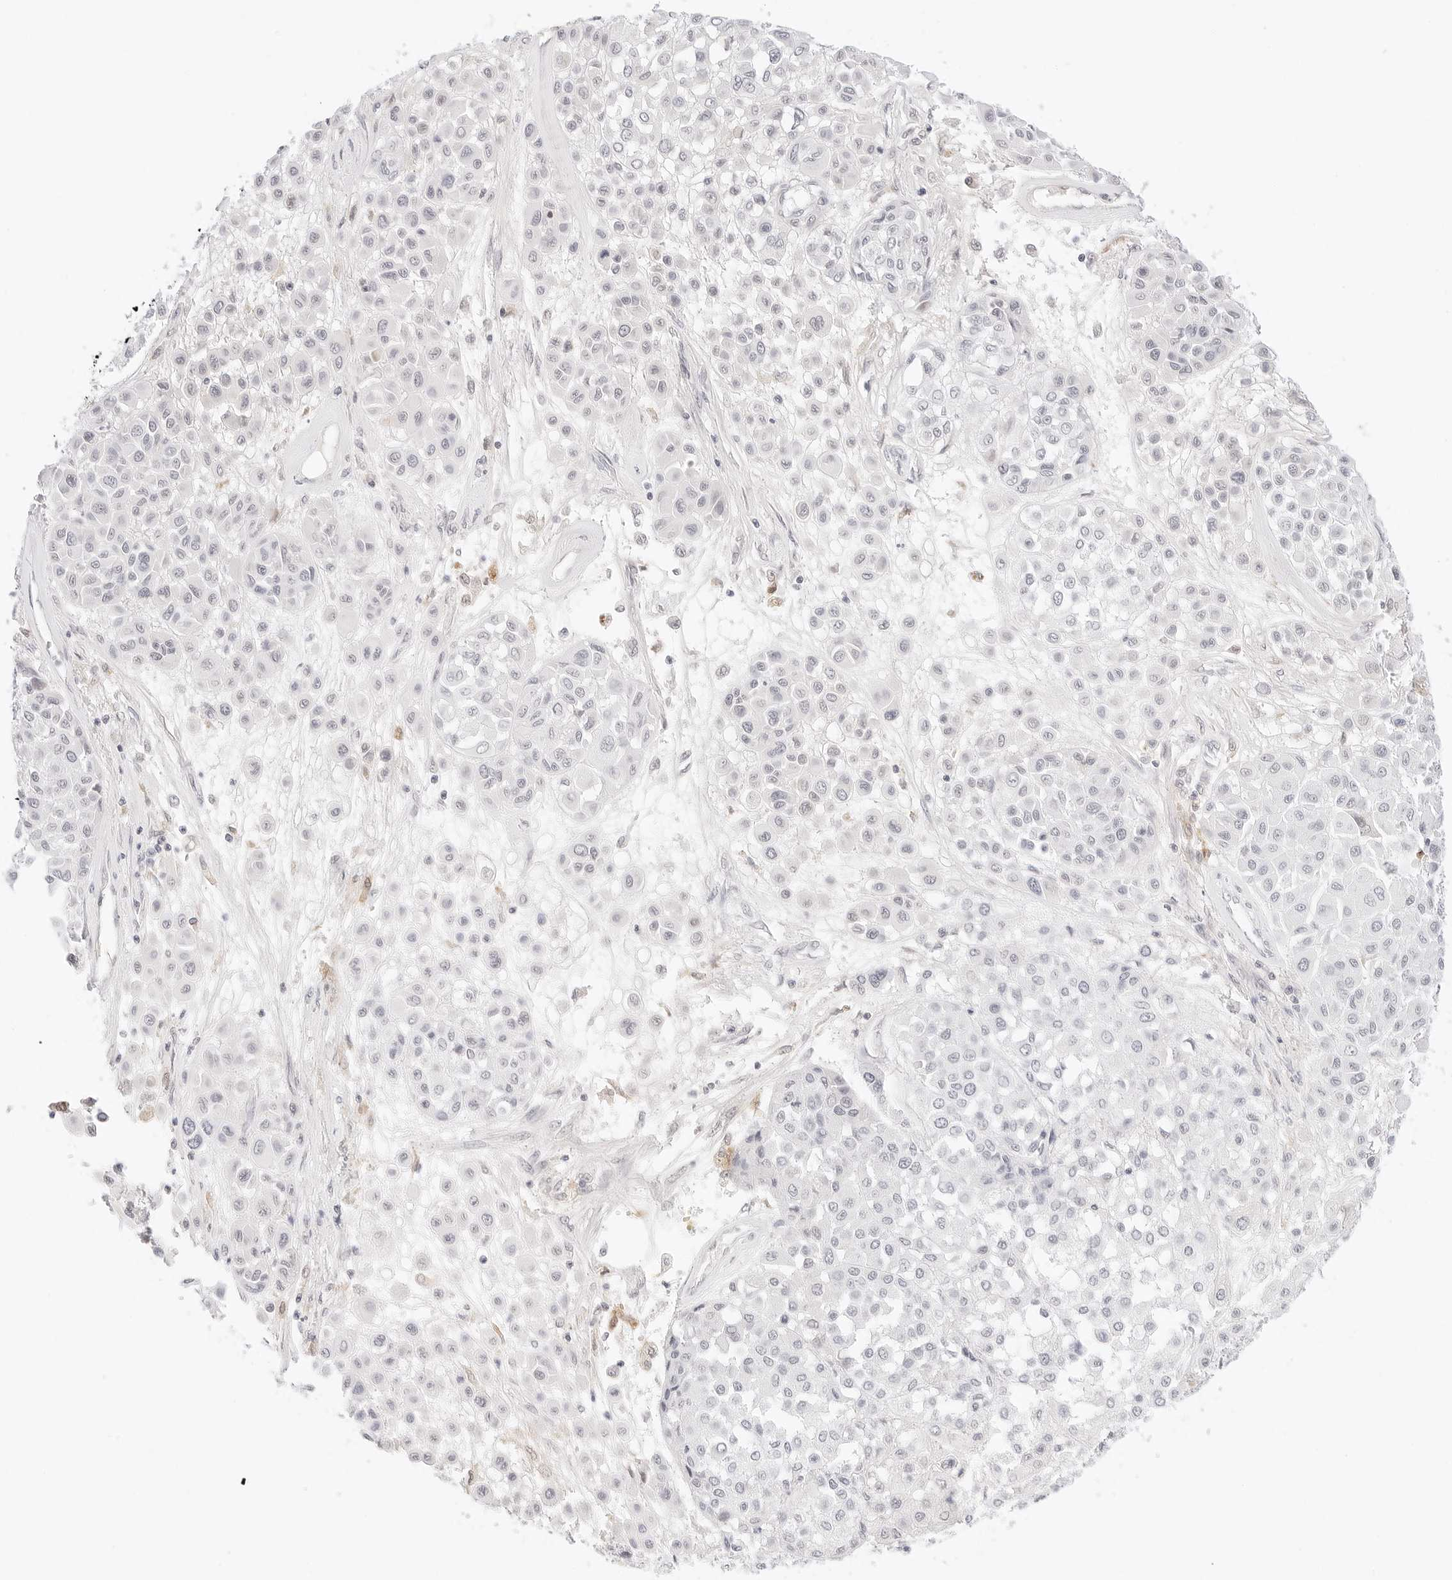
{"staining": {"intensity": "negative", "quantity": "none", "location": "none"}, "tissue": "melanoma", "cell_type": "Tumor cells", "image_type": "cancer", "snomed": [{"axis": "morphology", "description": "Malignant melanoma, Metastatic site"}, {"axis": "topography", "description": "Soft tissue"}], "caption": "Malignant melanoma (metastatic site) stained for a protein using immunohistochemistry (IHC) reveals no staining tumor cells.", "gene": "XKR4", "patient": {"sex": "male", "age": 41}}